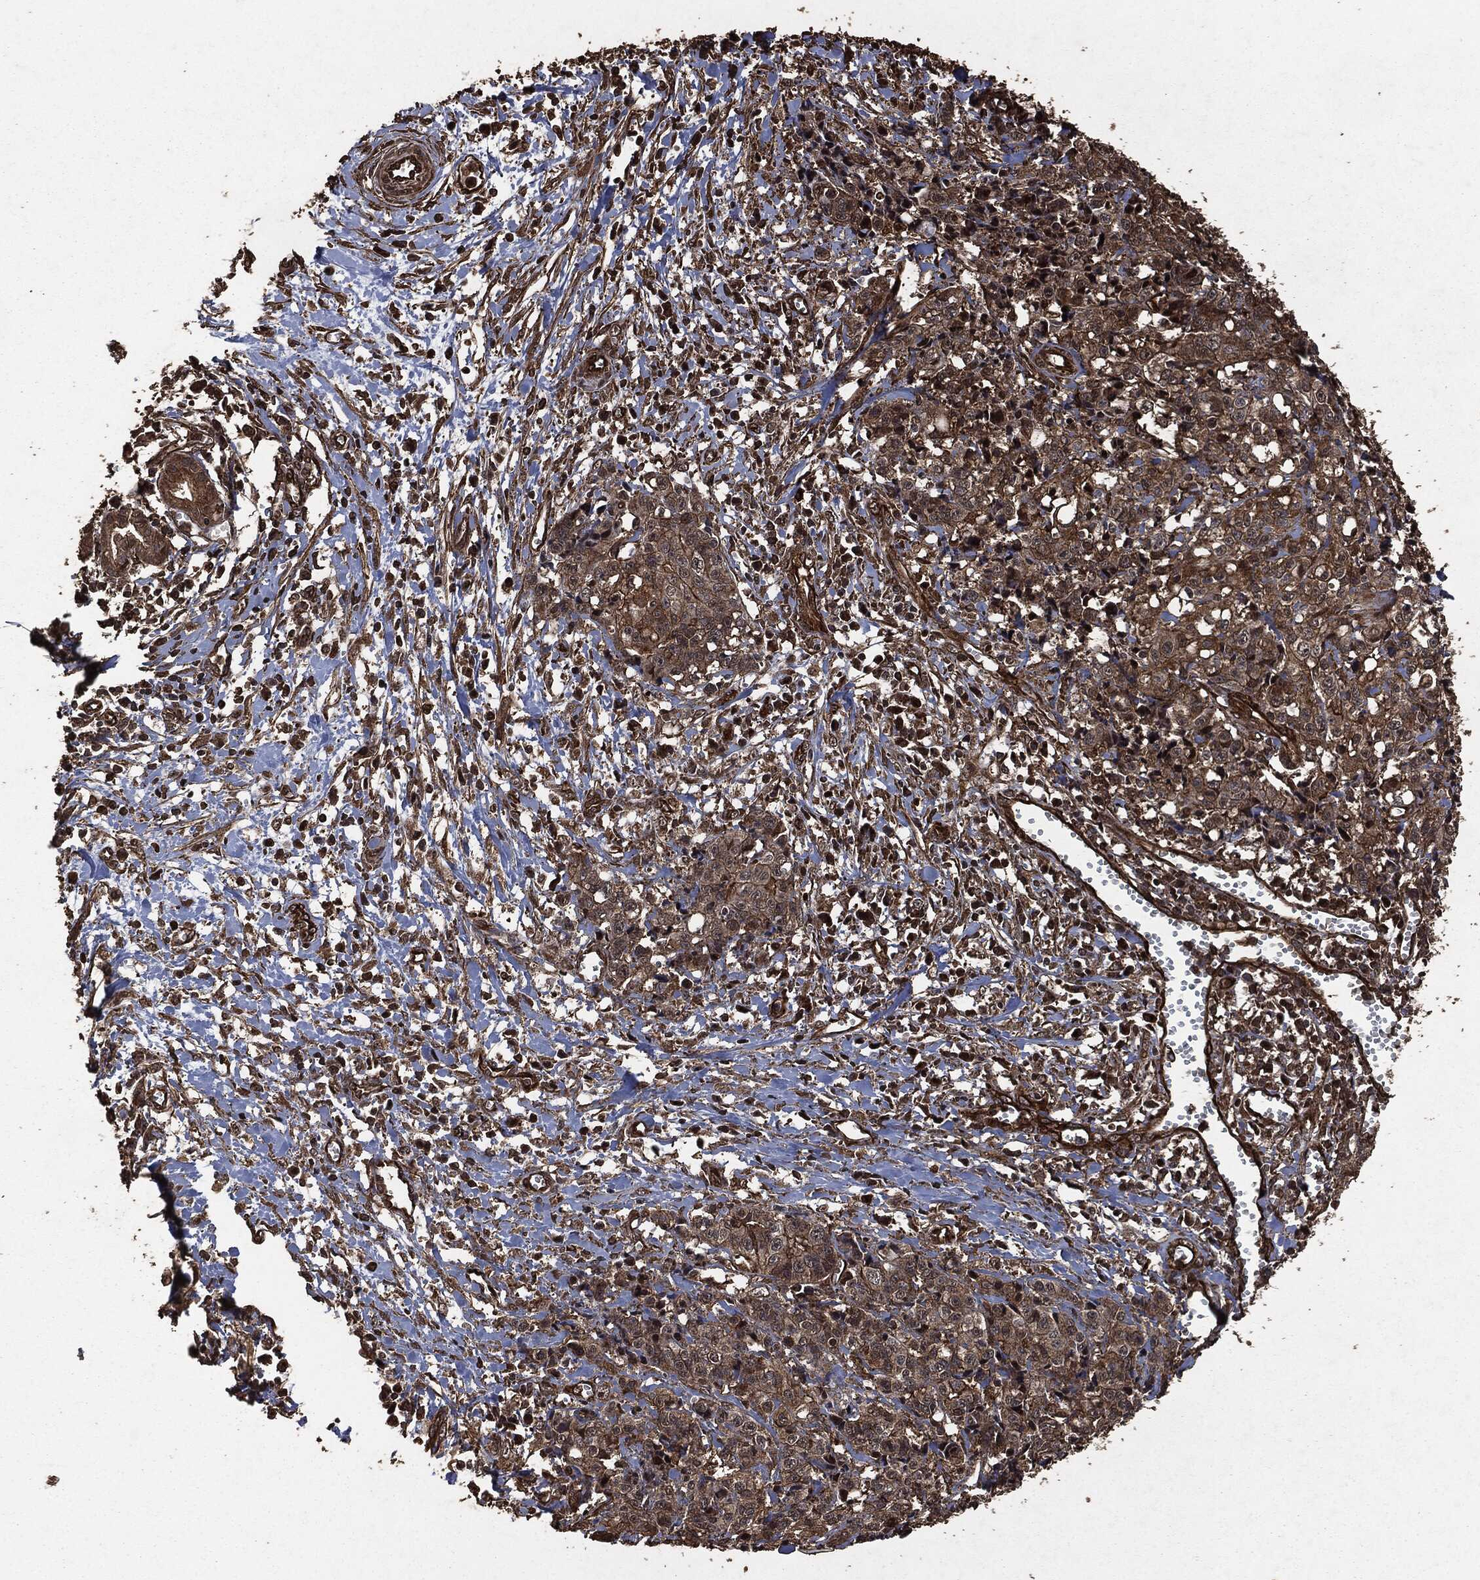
{"staining": {"intensity": "strong", "quantity": "25%-75%", "location": "cytoplasmic/membranous"}, "tissue": "pancreatic cancer", "cell_type": "Tumor cells", "image_type": "cancer", "snomed": [{"axis": "morphology", "description": "Adenocarcinoma, NOS"}, {"axis": "topography", "description": "Pancreas"}], "caption": "Immunohistochemistry (IHC) (DAB (3,3'-diaminobenzidine)) staining of pancreatic adenocarcinoma demonstrates strong cytoplasmic/membranous protein expression in about 25%-75% of tumor cells. The staining was performed using DAB, with brown indicating positive protein expression. Nuclei are stained blue with hematoxylin.", "gene": "HRAS", "patient": {"sex": "male", "age": 64}}